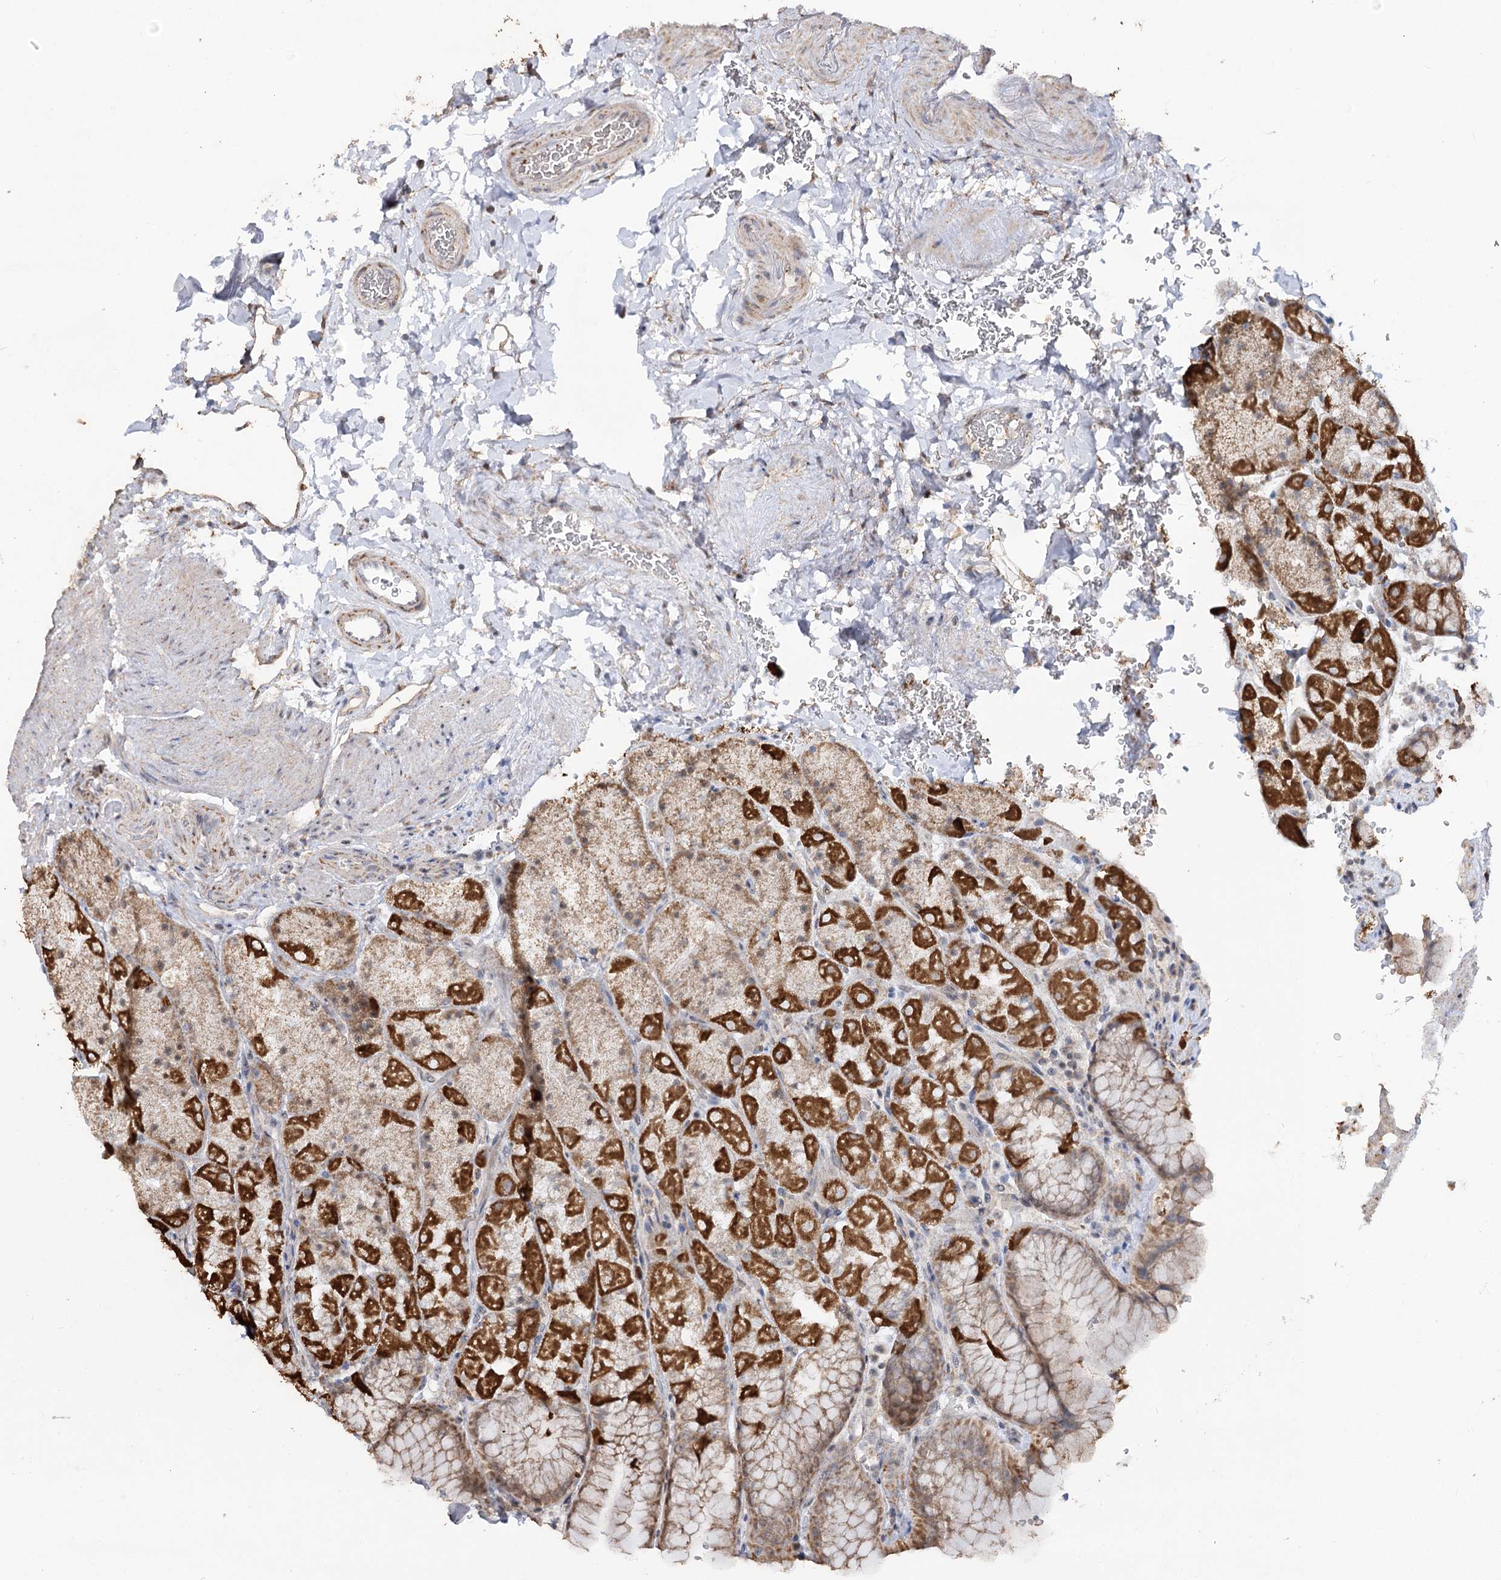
{"staining": {"intensity": "strong", "quantity": "25%-75%", "location": "cytoplasmic/membranous"}, "tissue": "stomach", "cell_type": "Glandular cells", "image_type": "normal", "snomed": [{"axis": "morphology", "description": "Normal tissue, NOS"}, {"axis": "topography", "description": "Stomach, upper"}, {"axis": "topography", "description": "Stomach, lower"}], "caption": "Brown immunohistochemical staining in benign human stomach demonstrates strong cytoplasmic/membranous expression in about 25%-75% of glandular cells. The staining was performed using DAB (3,3'-diaminobenzidine) to visualize the protein expression in brown, while the nuclei were stained in blue with hematoxylin (Magnification: 20x).", "gene": "RUFY4", "patient": {"sex": "male", "age": 67}}